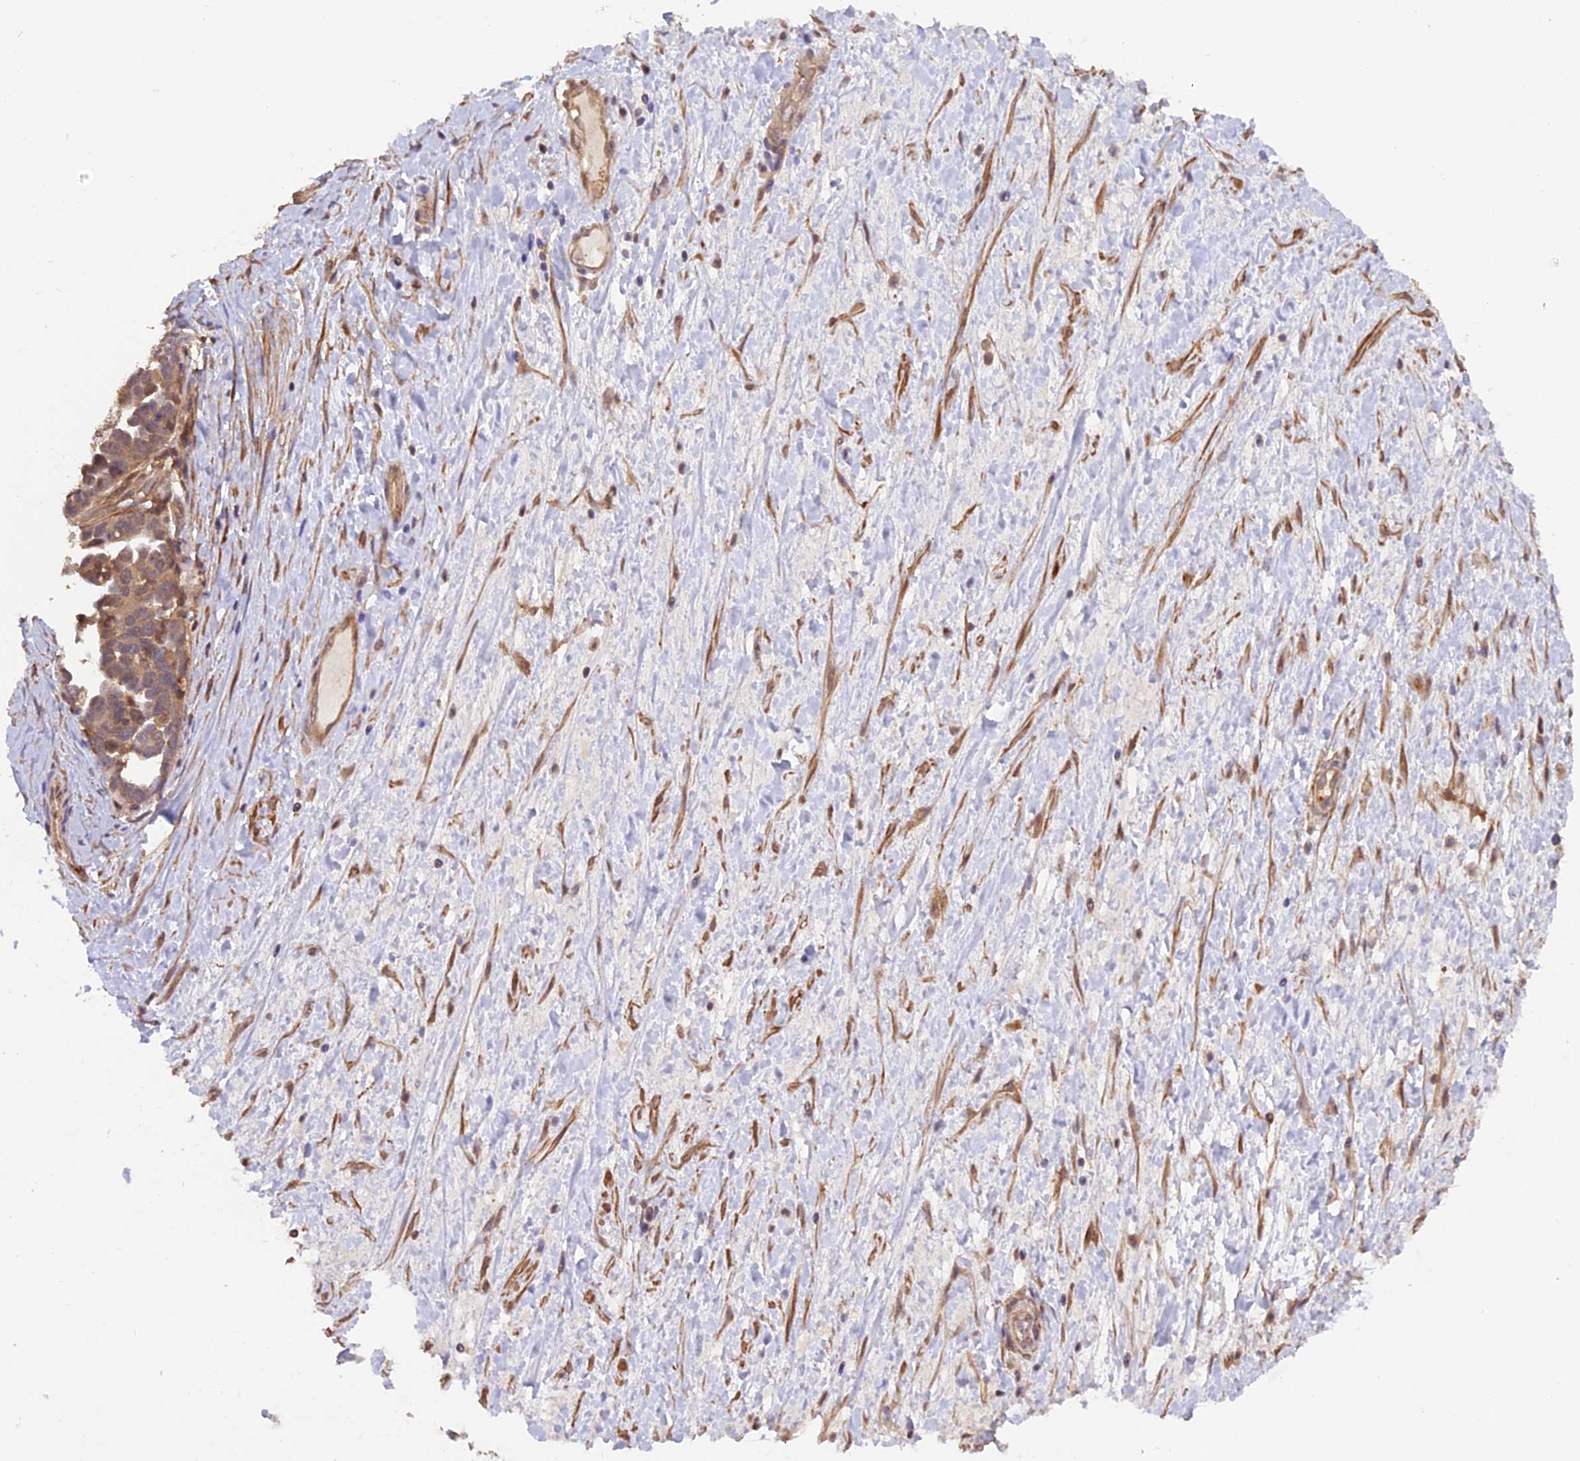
{"staining": {"intensity": "moderate", "quantity": ">75%", "location": "cytoplasmic/membranous"}, "tissue": "ovarian cancer", "cell_type": "Tumor cells", "image_type": "cancer", "snomed": [{"axis": "morphology", "description": "Cystadenocarcinoma, serous, NOS"}, {"axis": "topography", "description": "Ovary"}], "caption": "An image of human ovarian cancer stained for a protein exhibits moderate cytoplasmic/membranous brown staining in tumor cells.", "gene": "PSMB3", "patient": {"sex": "female", "age": 54}}